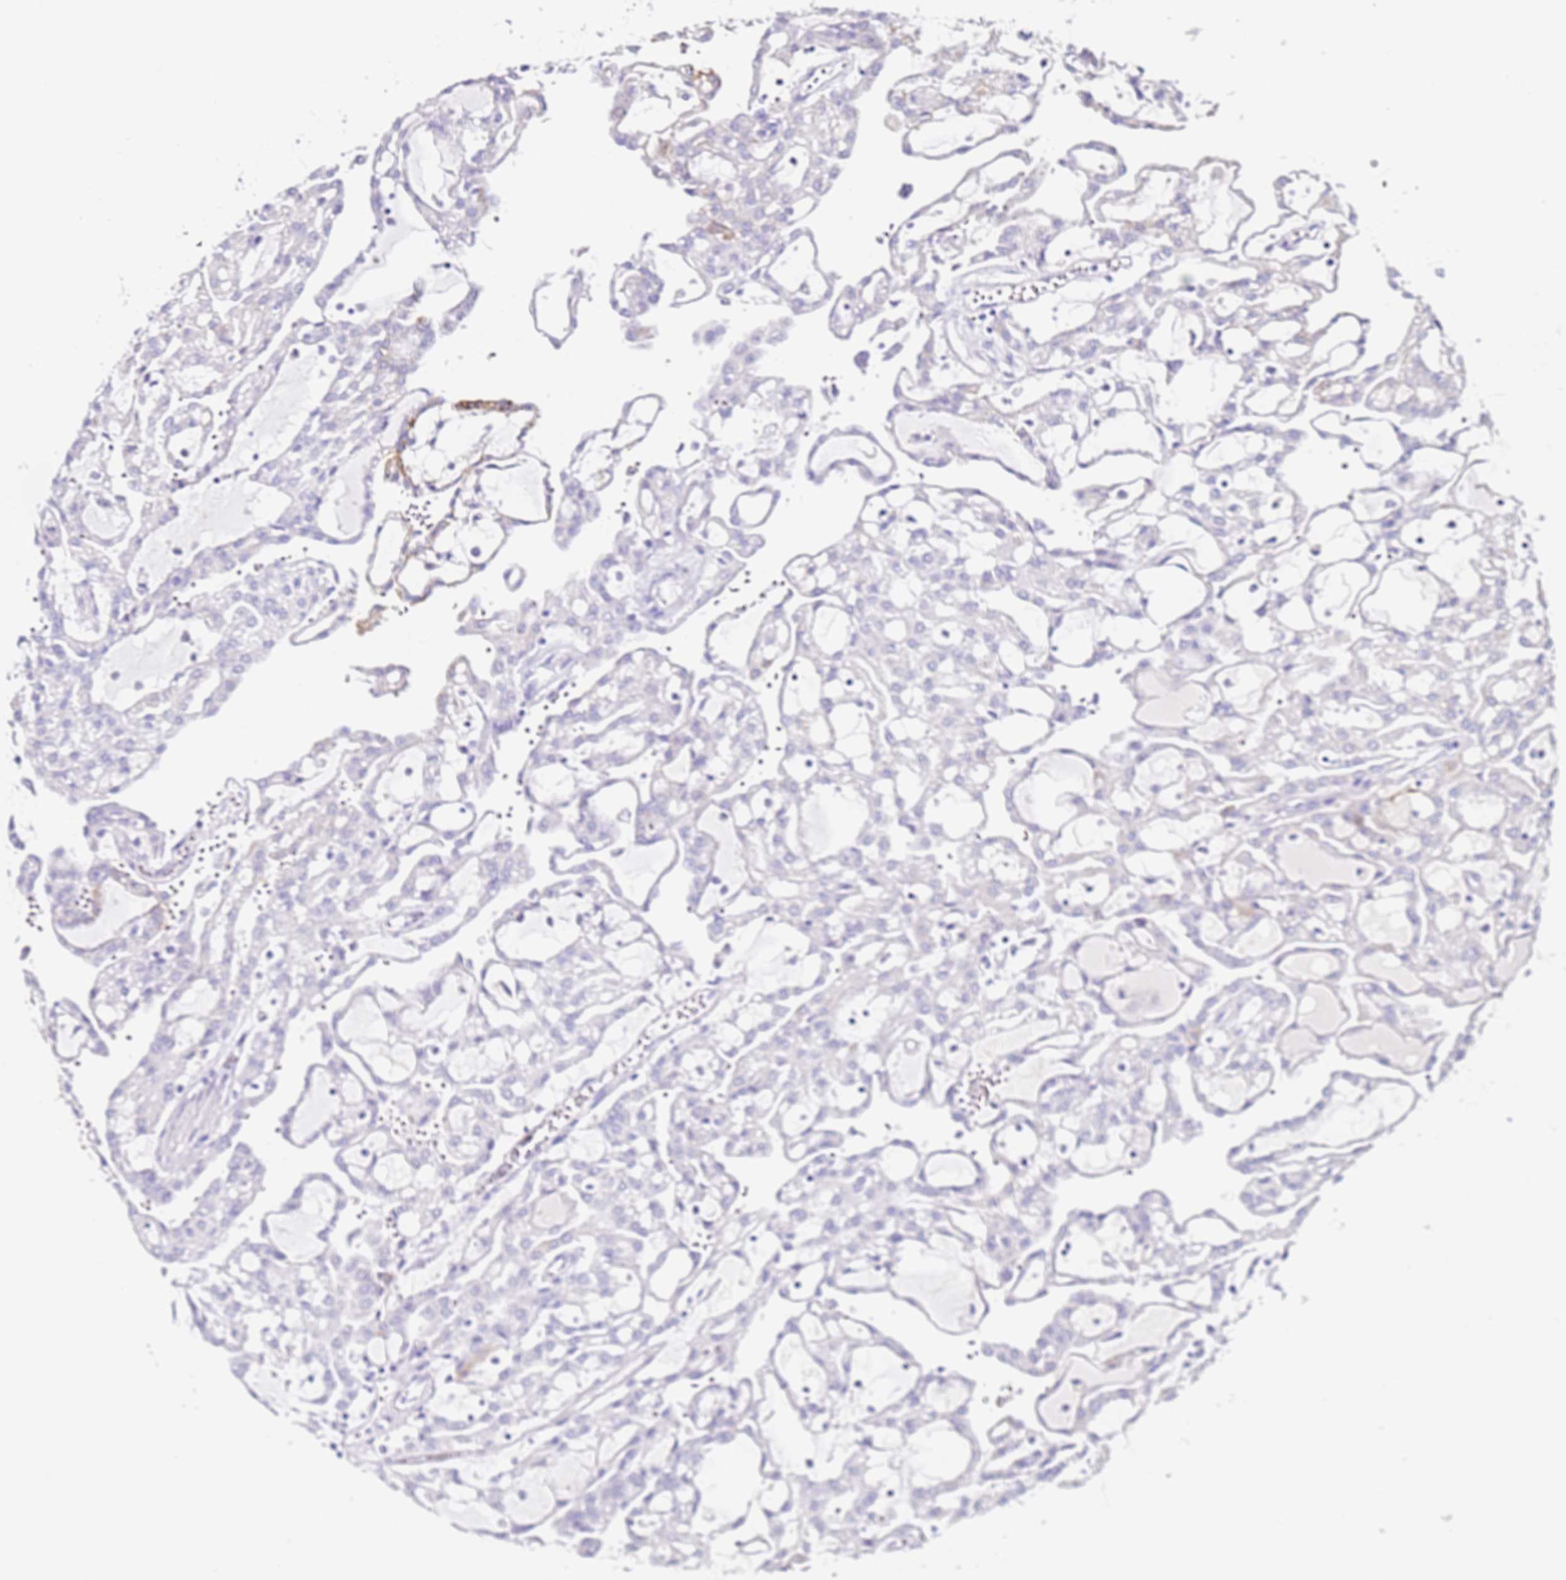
{"staining": {"intensity": "negative", "quantity": "none", "location": "none"}, "tissue": "renal cancer", "cell_type": "Tumor cells", "image_type": "cancer", "snomed": [{"axis": "morphology", "description": "Adenocarcinoma, NOS"}, {"axis": "topography", "description": "Kidney"}], "caption": "Immunohistochemistry (IHC) of human adenocarcinoma (renal) reveals no staining in tumor cells. The staining is performed using DAB (3,3'-diaminobenzidine) brown chromogen with nuclei counter-stained in using hematoxylin.", "gene": "PTBP2", "patient": {"sex": "male", "age": 63}}